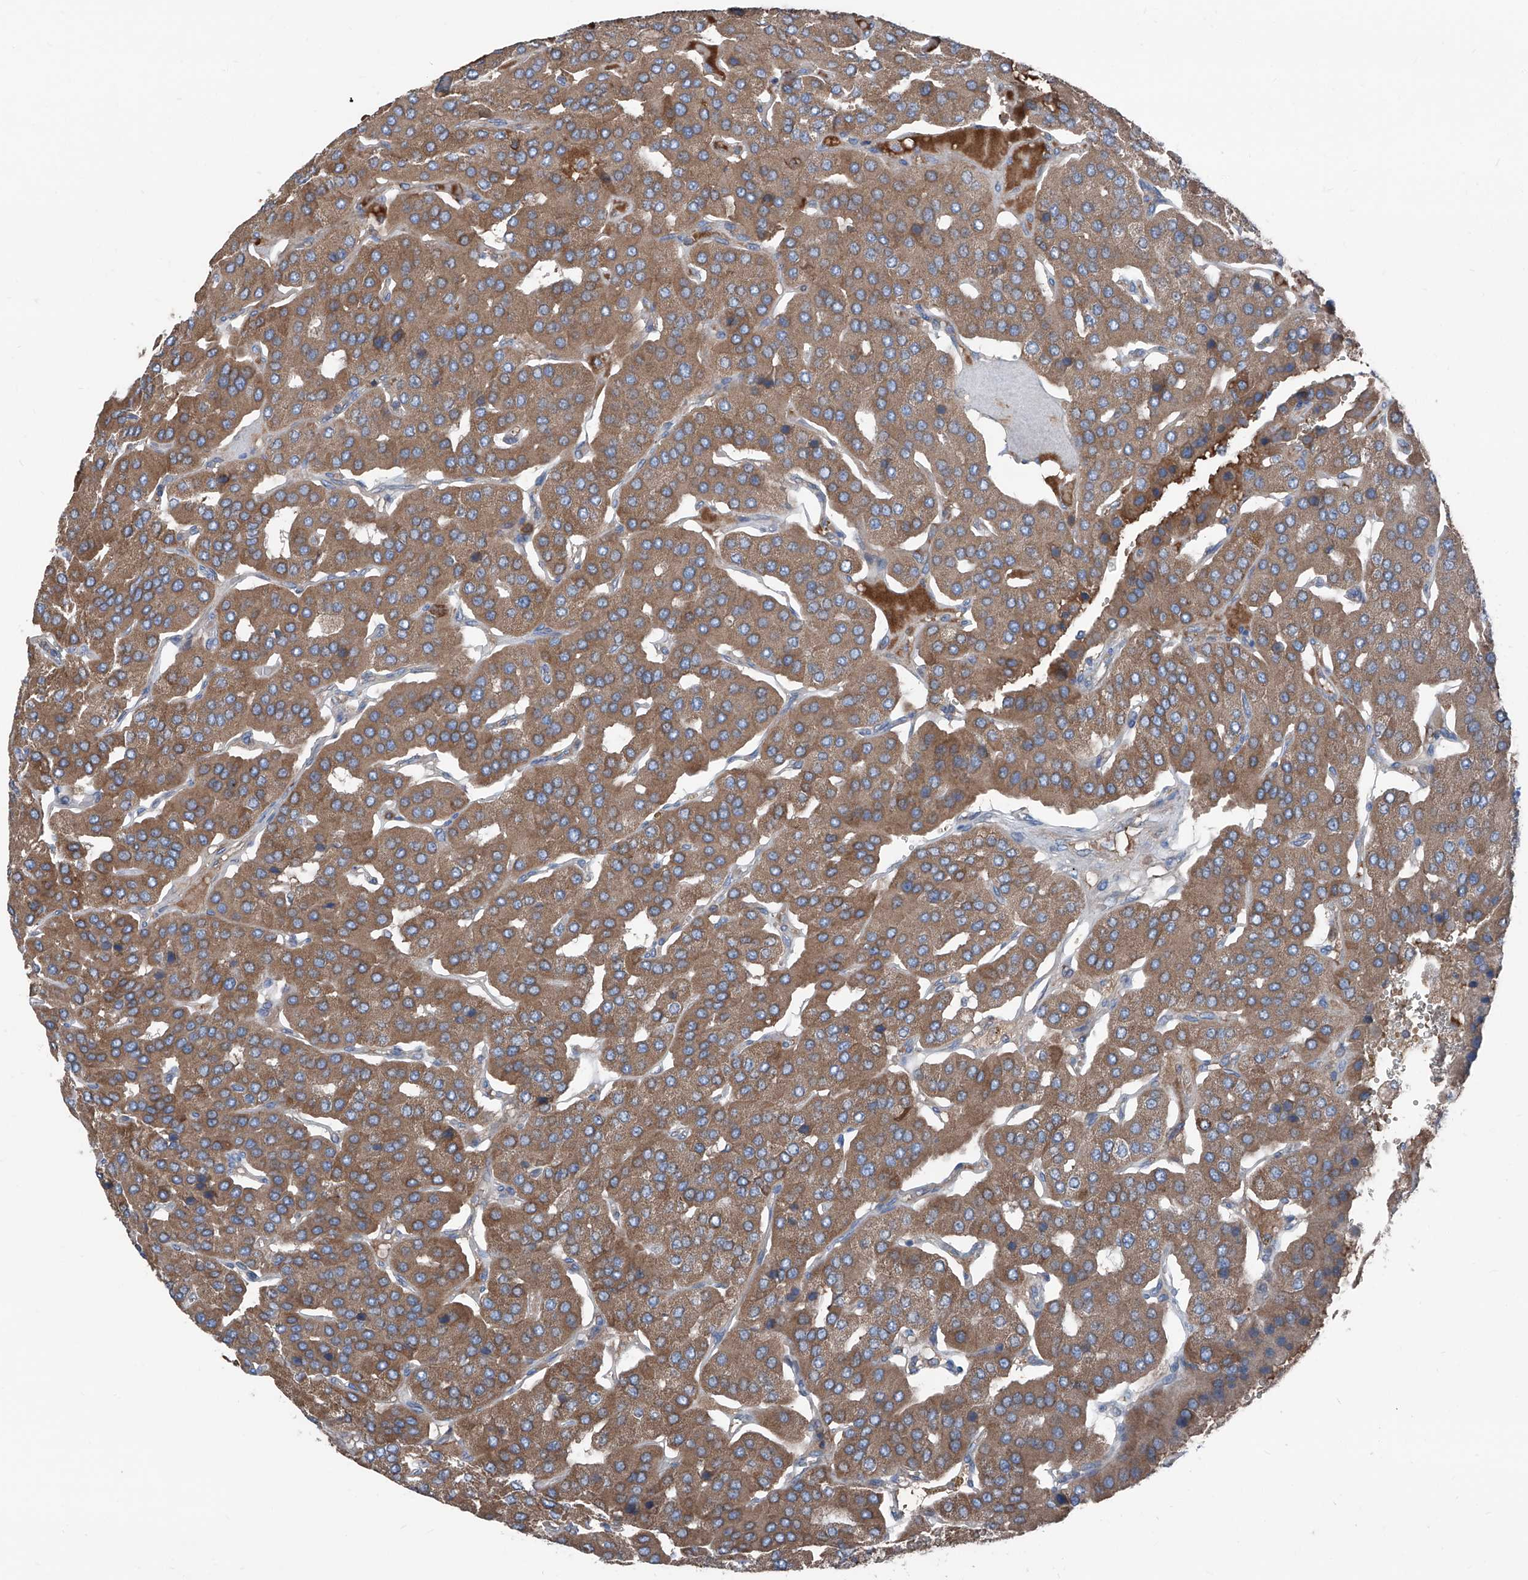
{"staining": {"intensity": "moderate", "quantity": ">75%", "location": "cytoplasmic/membranous"}, "tissue": "parathyroid gland", "cell_type": "Glandular cells", "image_type": "normal", "snomed": [{"axis": "morphology", "description": "Normal tissue, NOS"}, {"axis": "morphology", "description": "Adenoma, NOS"}, {"axis": "topography", "description": "Parathyroid gland"}], "caption": "Parathyroid gland stained for a protein (brown) reveals moderate cytoplasmic/membranous positive positivity in about >75% of glandular cells.", "gene": "GPAT3", "patient": {"sex": "female", "age": 86}}